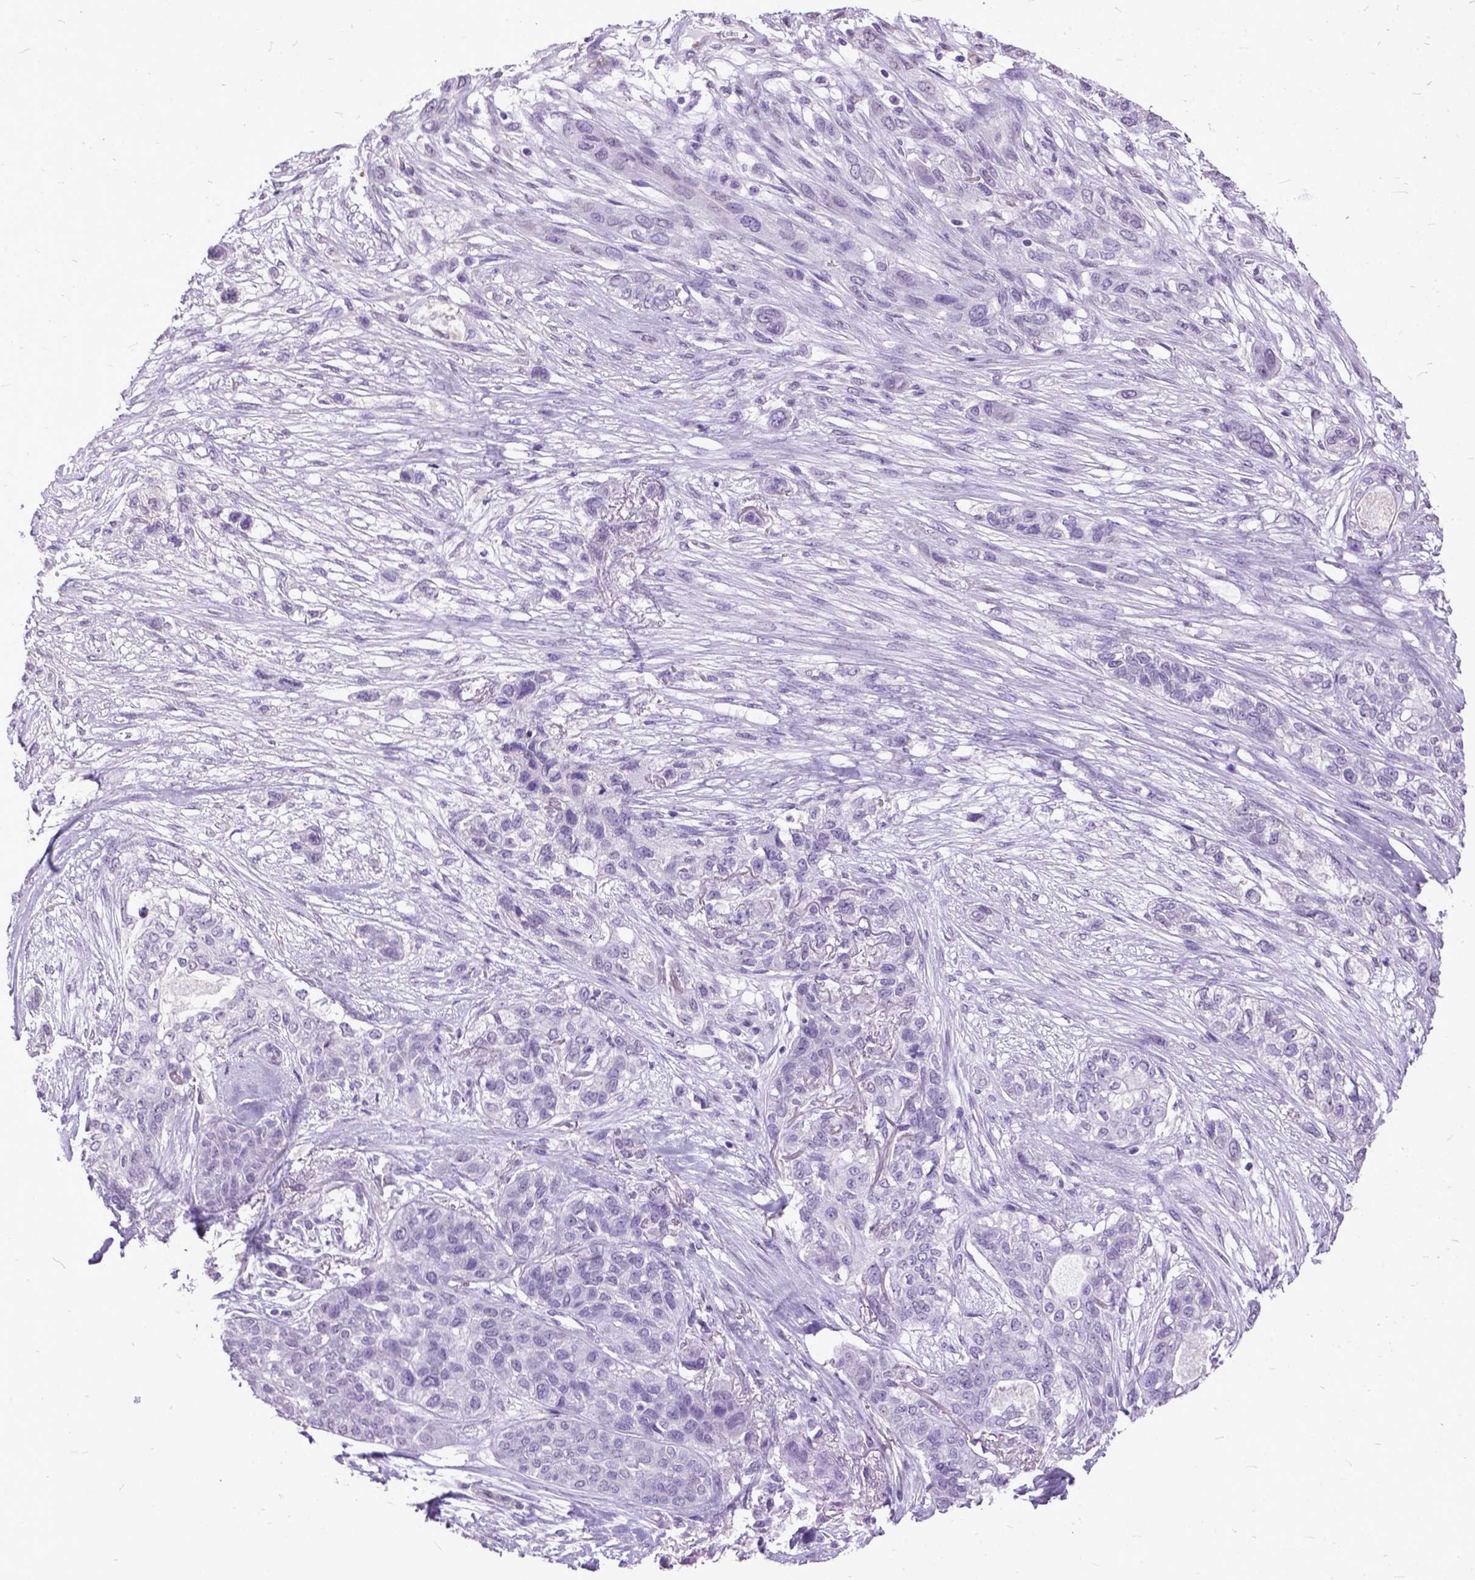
{"staining": {"intensity": "negative", "quantity": "none", "location": "none"}, "tissue": "lung cancer", "cell_type": "Tumor cells", "image_type": "cancer", "snomed": [{"axis": "morphology", "description": "Squamous cell carcinoma, NOS"}, {"axis": "topography", "description": "Lung"}], "caption": "An IHC image of squamous cell carcinoma (lung) is shown. There is no staining in tumor cells of squamous cell carcinoma (lung). (DAB immunohistochemistry with hematoxylin counter stain).", "gene": "MARCHF10", "patient": {"sex": "female", "age": 70}}